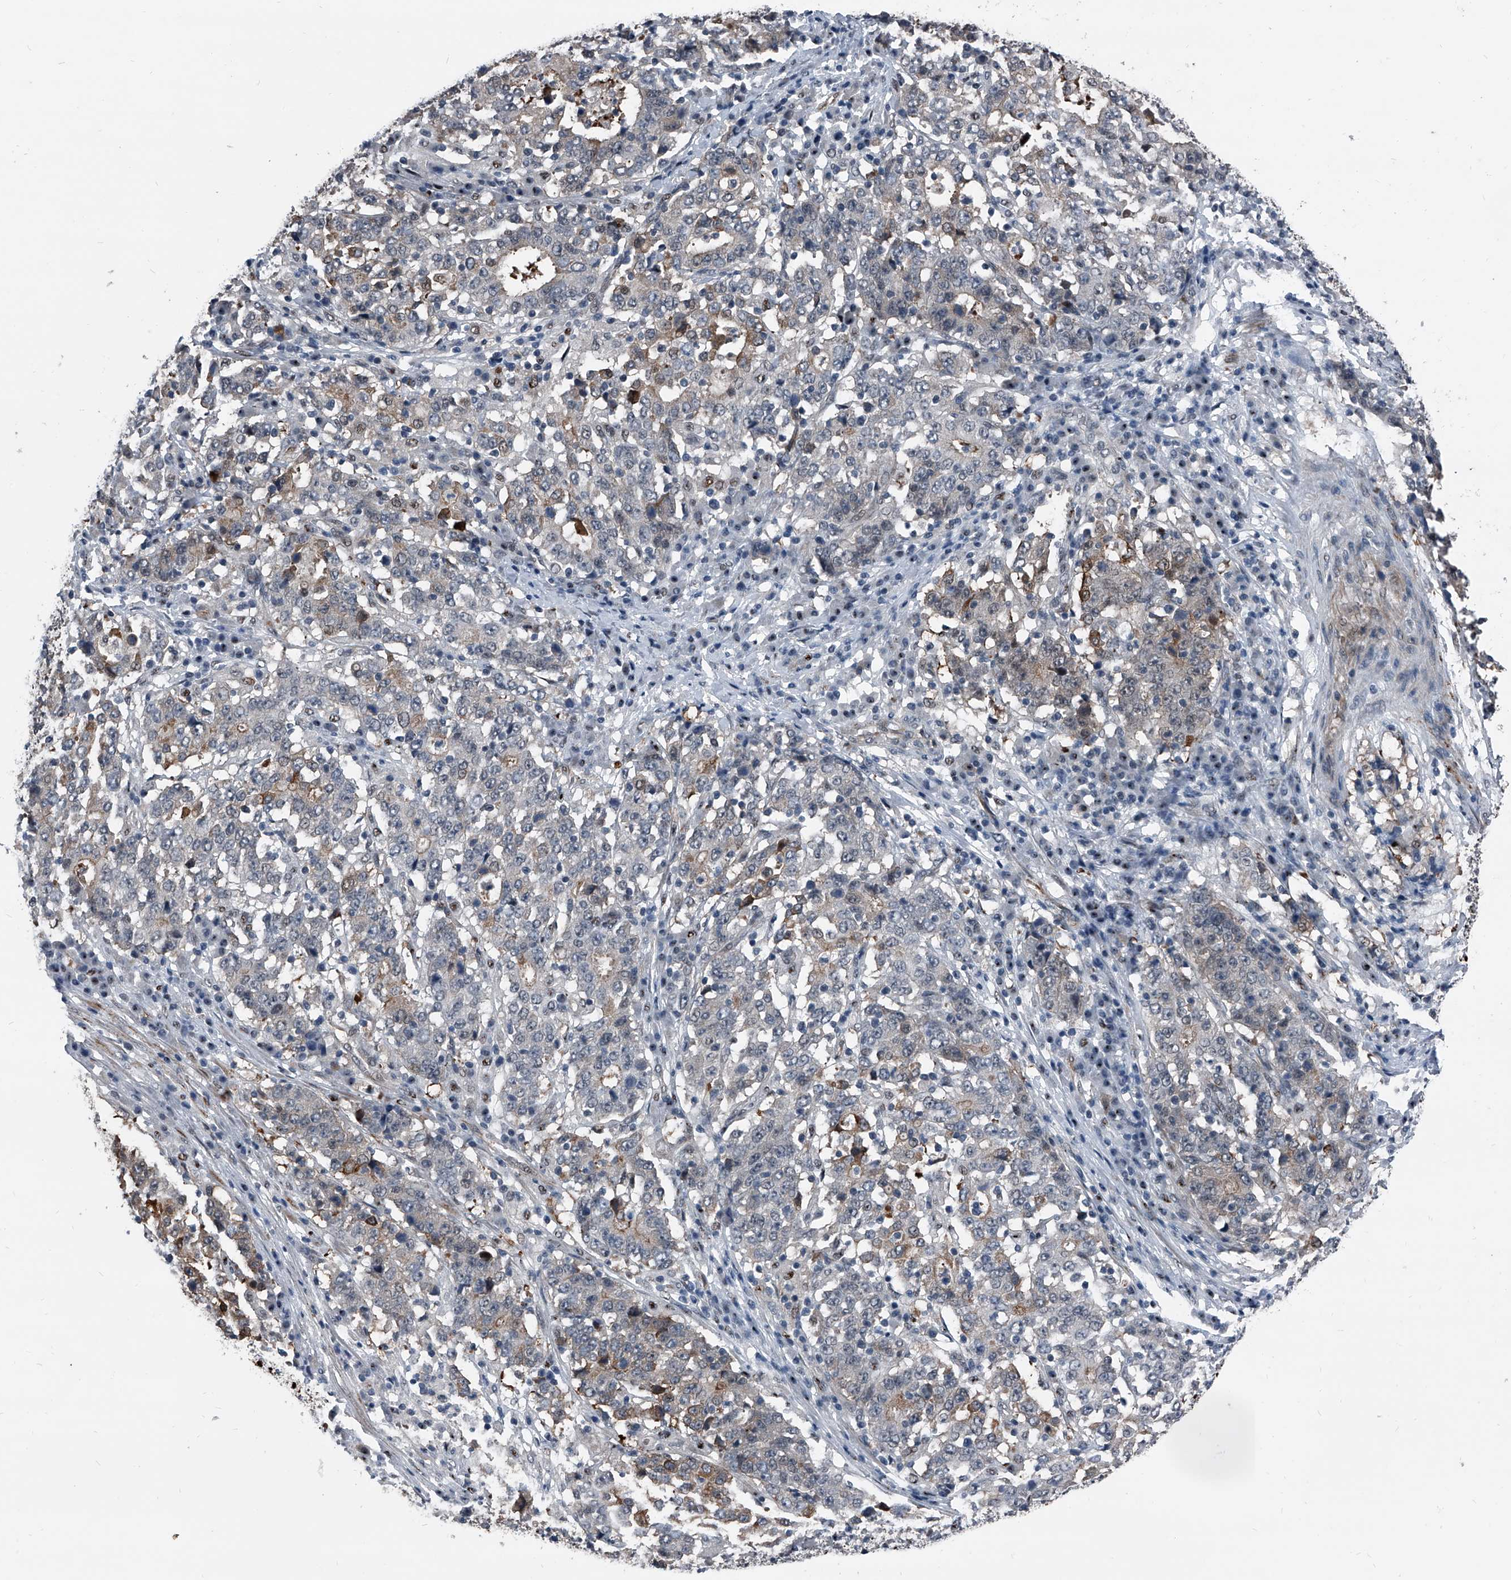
{"staining": {"intensity": "moderate", "quantity": "<25%", "location": "cytoplasmic/membranous"}, "tissue": "stomach cancer", "cell_type": "Tumor cells", "image_type": "cancer", "snomed": [{"axis": "morphology", "description": "Adenocarcinoma, NOS"}, {"axis": "topography", "description": "Stomach"}], "caption": "Stomach cancer stained with a protein marker demonstrates moderate staining in tumor cells.", "gene": "MEN1", "patient": {"sex": "male", "age": 59}}